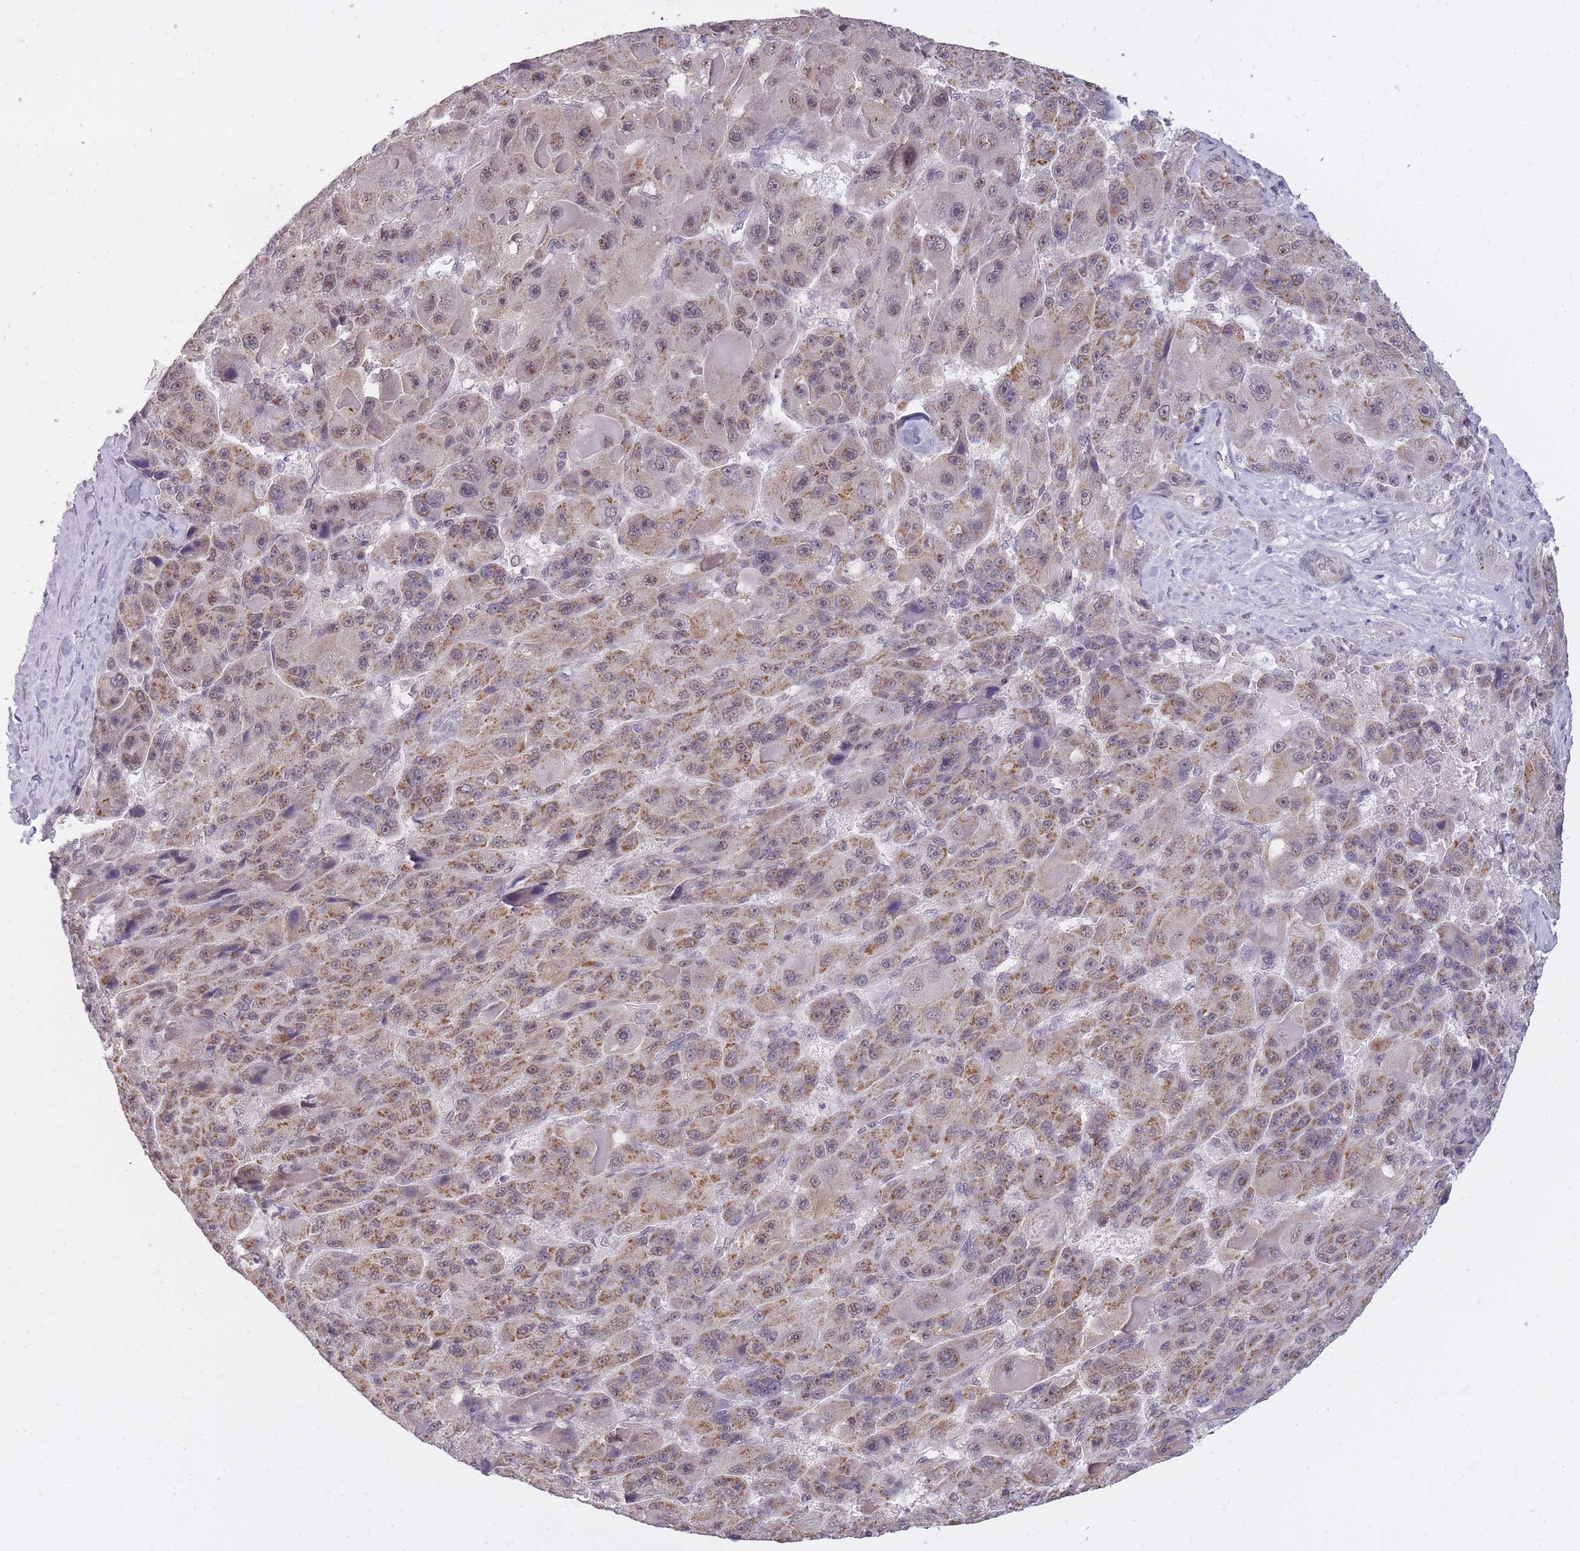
{"staining": {"intensity": "moderate", "quantity": "25%-75%", "location": "cytoplasmic/membranous,nuclear"}, "tissue": "liver cancer", "cell_type": "Tumor cells", "image_type": "cancer", "snomed": [{"axis": "morphology", "description": "Carcinoma, Hepatocellular, NOS"}, {"axis": "topography", "description": "Liver"}], "caption": "Liver hepatocellular carcinoma tissue exhibits moderate cytoplasmic/membranous and nuclear expression in approximately 25%-75% of tumor cells", "gene": "TIGD1", "patient": {"sex": "male", "age": 76}}